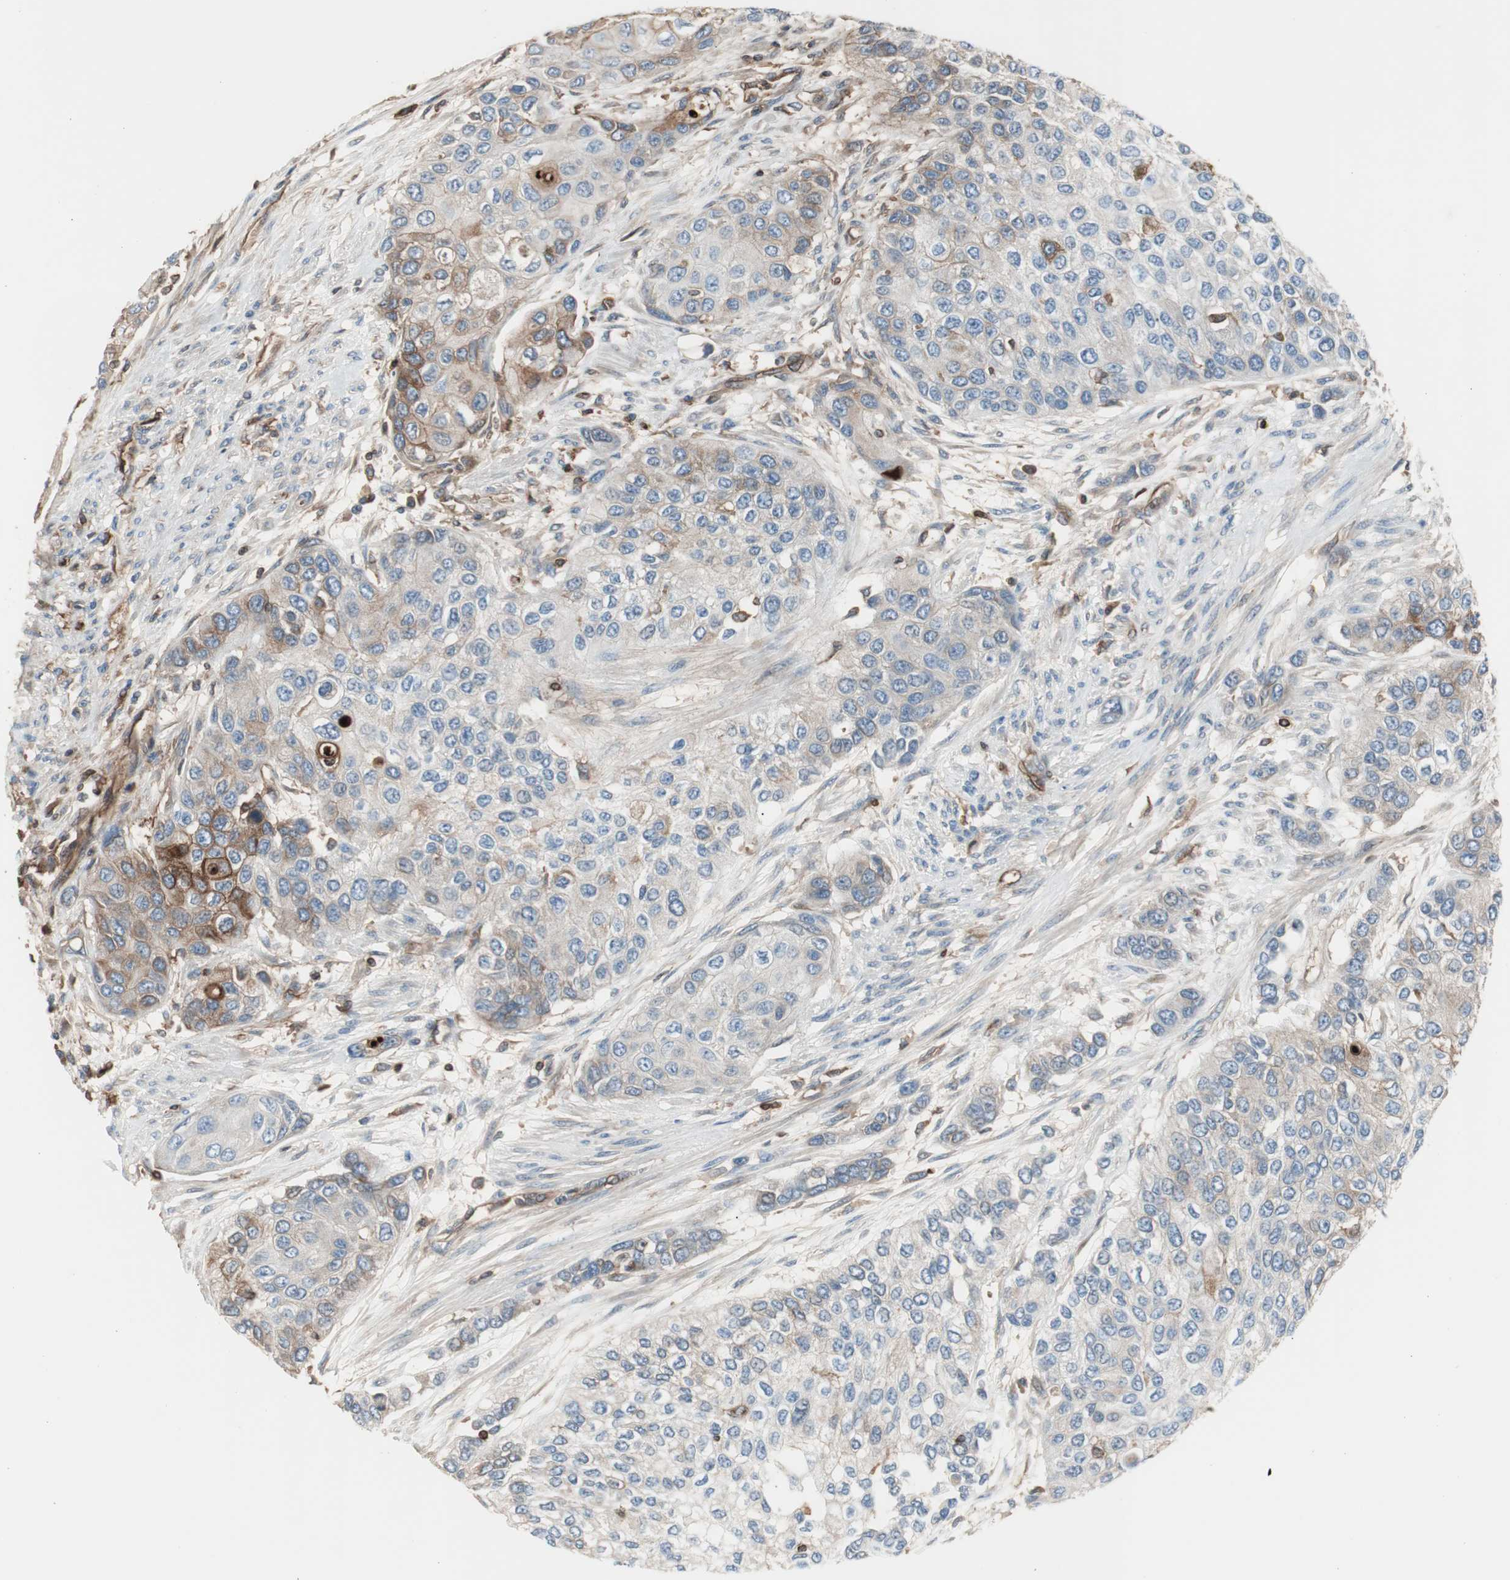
{"staining": {"intensity": "weak", "quantity": "25%-75%", "location": "cytoplasmic/membranous"}, "tissue": "urothelial cancer", "cell_type": "Tumor cells", "image_type": "cancer", "snomed": [{"axis": "morphology", "description": "Urothelial carcinoma, High grade"}, {"axis": "topography", "description": "Urinary bladder"}], "caption": "DAB (3,3'-diaminobenzidine) immunohistochemical staining of urothelial cancer displays weak cytoplasmic/membranous protein positivity in about 25%-75% of tumor cells.", "gene": "B2M", "patient": {"sex": "female", "age": 56}}